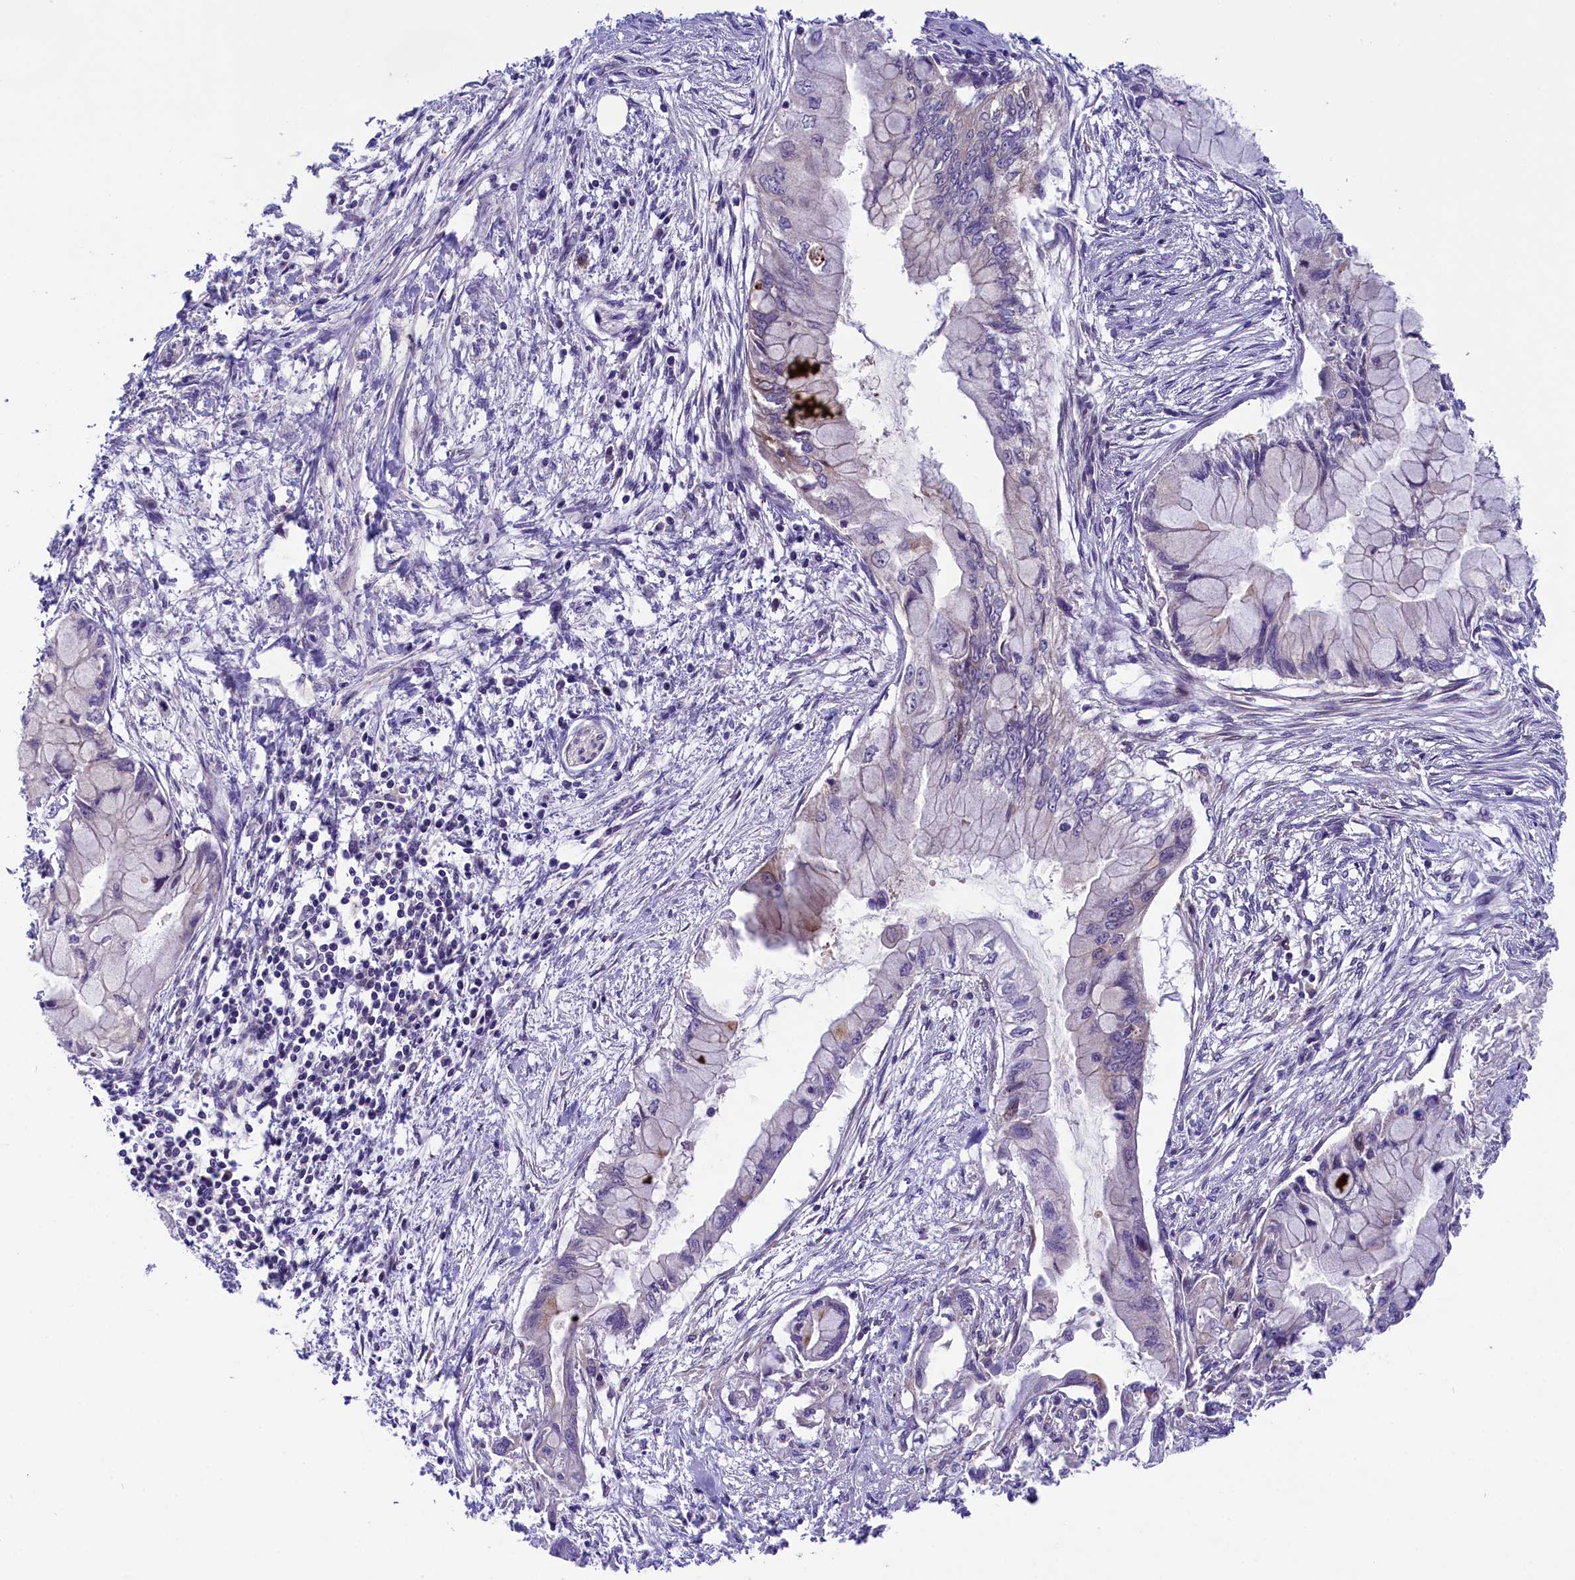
{"staining": {"intensity": "negative", "quantity": "none", "location": "none"}, "tissue": "pancreatic cancer", "cell_type": "Tumor cells", "image_type": "cancer", "snomed": [{"axis": "morphology", "description": "Adenocarcinoma, NOS"}, {"axis": "topography", "description": "Pancreas"}], "caption": "Tumor cells show no significant expression in pancreatic adenocarcinoma.", "gene": "COG8", "patient": {"sex": "male", "age": 48}}